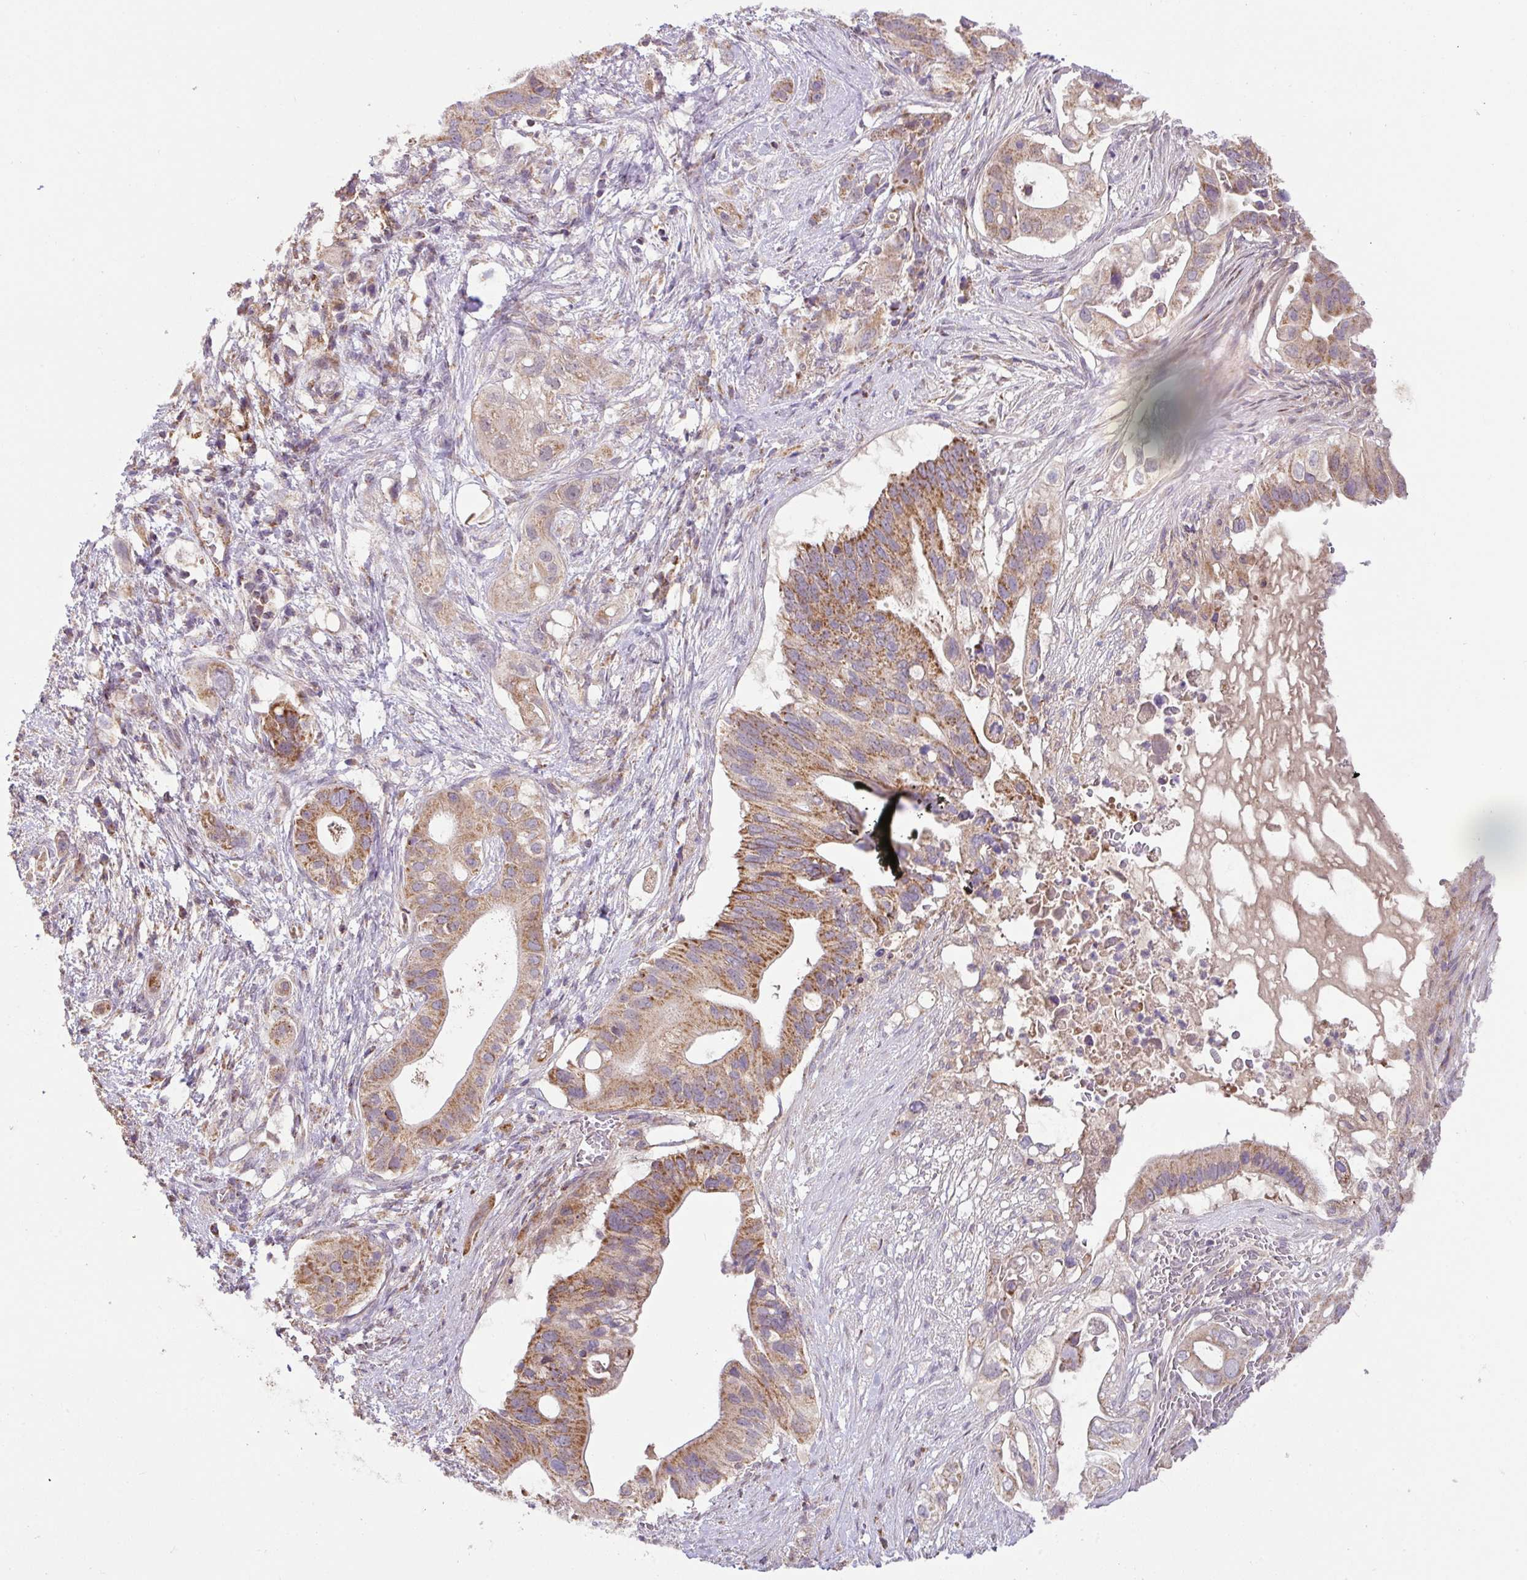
{"staining": {"intensity": "moderate", "quantity": ">75%", "location": "cytoplasmic/membranous"}, "tissue": "pancreatic cancer", "cell_type": "Tumor cells", "image_type": "cancer", "snomed": [{"axis": "morphology", "description": "Adenocarcinoma, NOS"}, {"axis": "topography", "description": "Pancreas"}], "caption": "Human pancreatic cancer (adenocarcinoma) stained for a protein (brown) displays moderate cytoplasmic/membranous positive staining in approximately >75% of tumor cells.", "gene": "SARS2", "patient": {"sex": "female", "age": 72}}